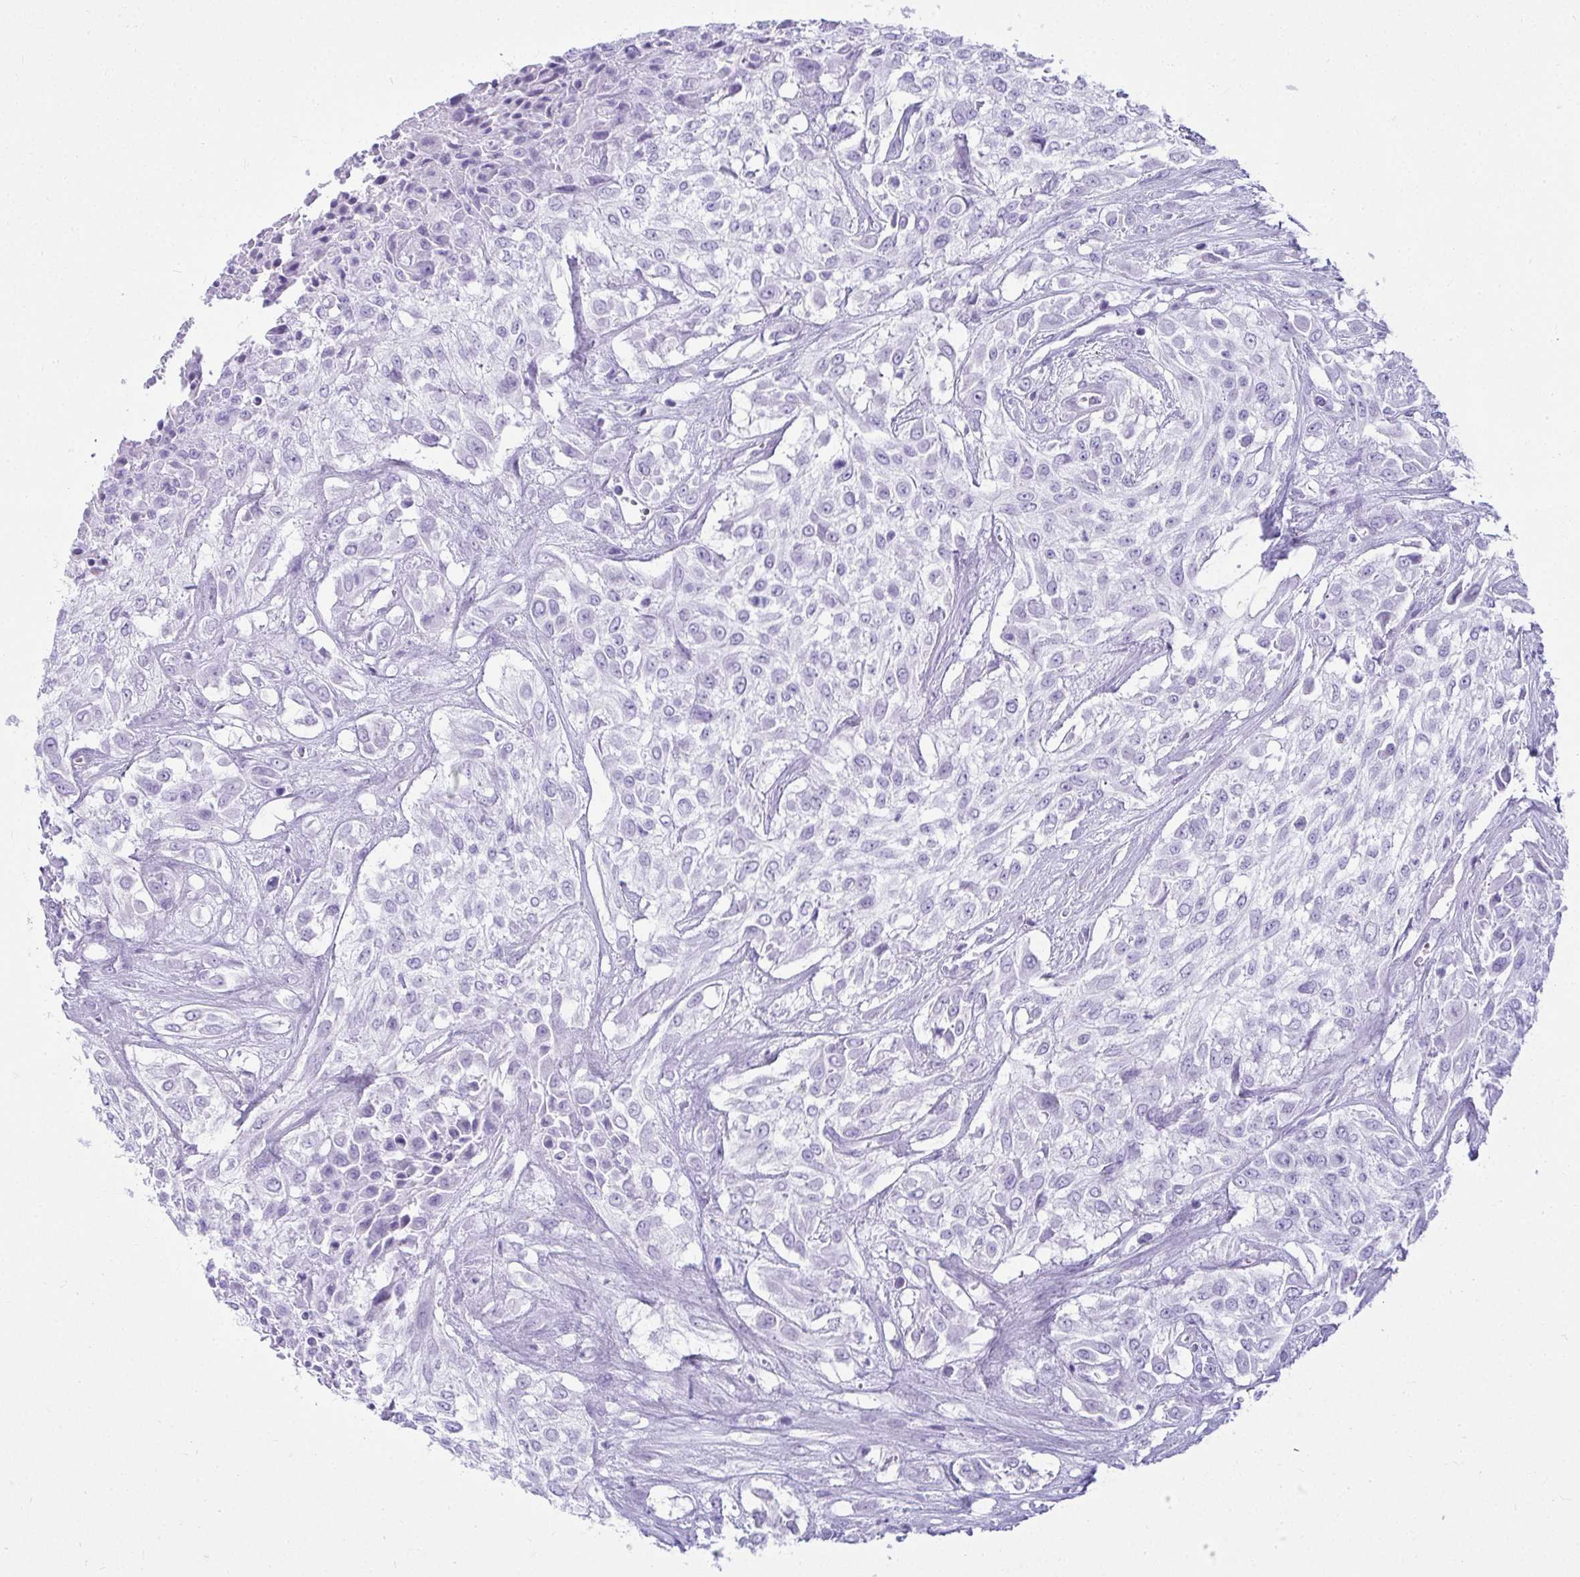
{"staining": {"intensity": "negative", "quantity": "none", "location": "none"}, "tissue": "urothelial cancer", "cell_type": "Tumor cells", "image_type": "cancer", "snomed": [{"axis": "morphology", "description": "Urothelial carcinoma, High grade"}, {"axis": "topography", "description": "Urinary bladder"}], "caption": "A high-resolution photomicrograph shows immunohistochemistry staining of urothelial cancer, which shows no significant staining in tumor cells.", "gene": "CLGN", "patient": {"sex": "male", "age": 57}}